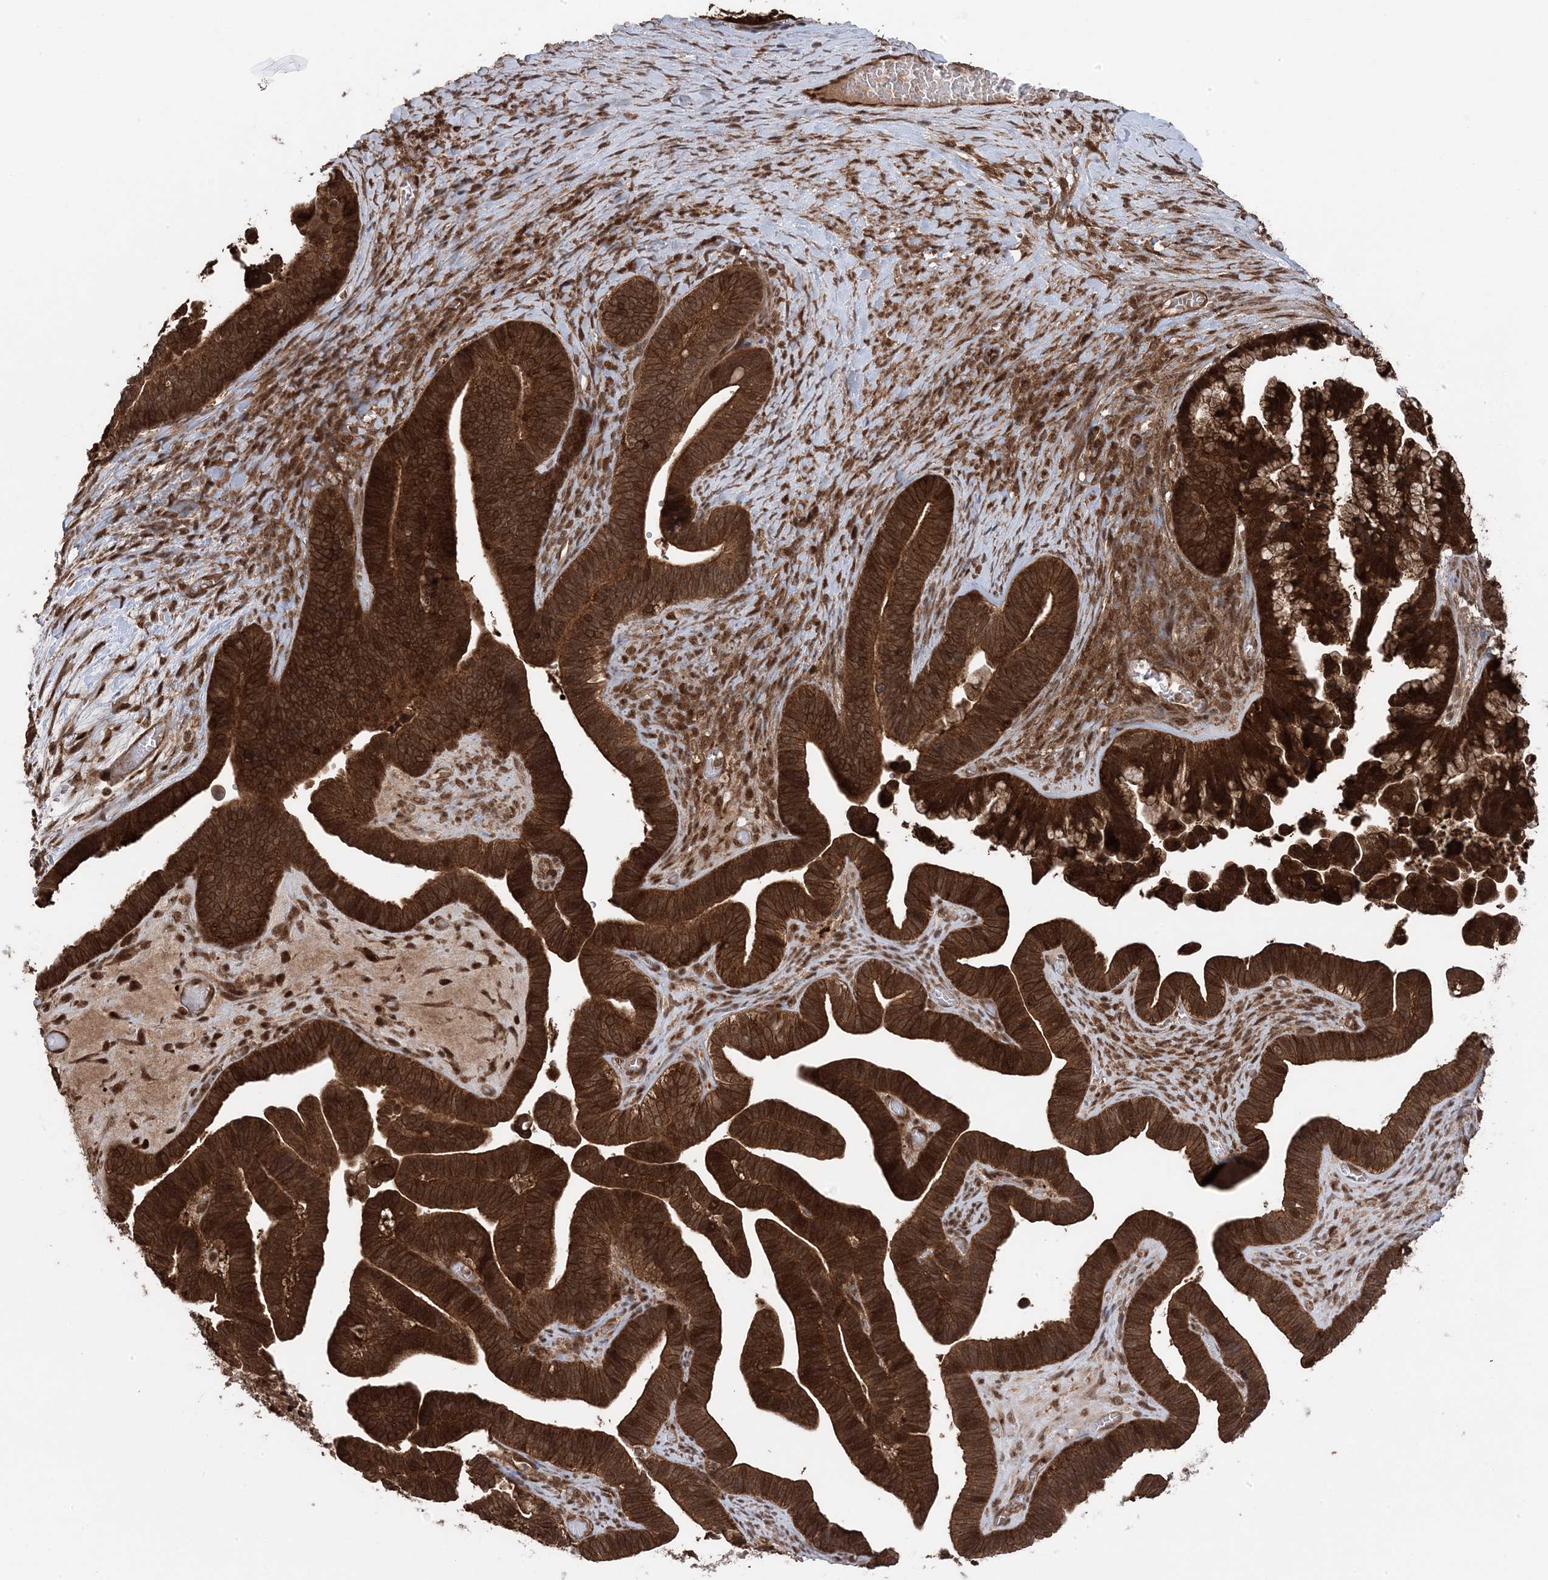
{"staining": {"intensity": "strong", "quantity": ">75%", "location": "cytoplasmic/membranous"}, "tissue": "ovarian cancer", "cell_type": "Tumor cells", "image_type": "cancer", "snomed": [{"axis": "morphology", "description": "Cystadenocarcinoma, serous, NOS"}, {"axis": "topography", "description": "Ovary"}], "caption": "Ovarian serous cystadenocarcinoma tissue reveals strong cytoplasmic/membranous expression in about >75% of tumor cells, visualized by immunohistochemistry.", "gene": "MAPK1IP1L", "patient": {"sex": "female", "age": 56}}